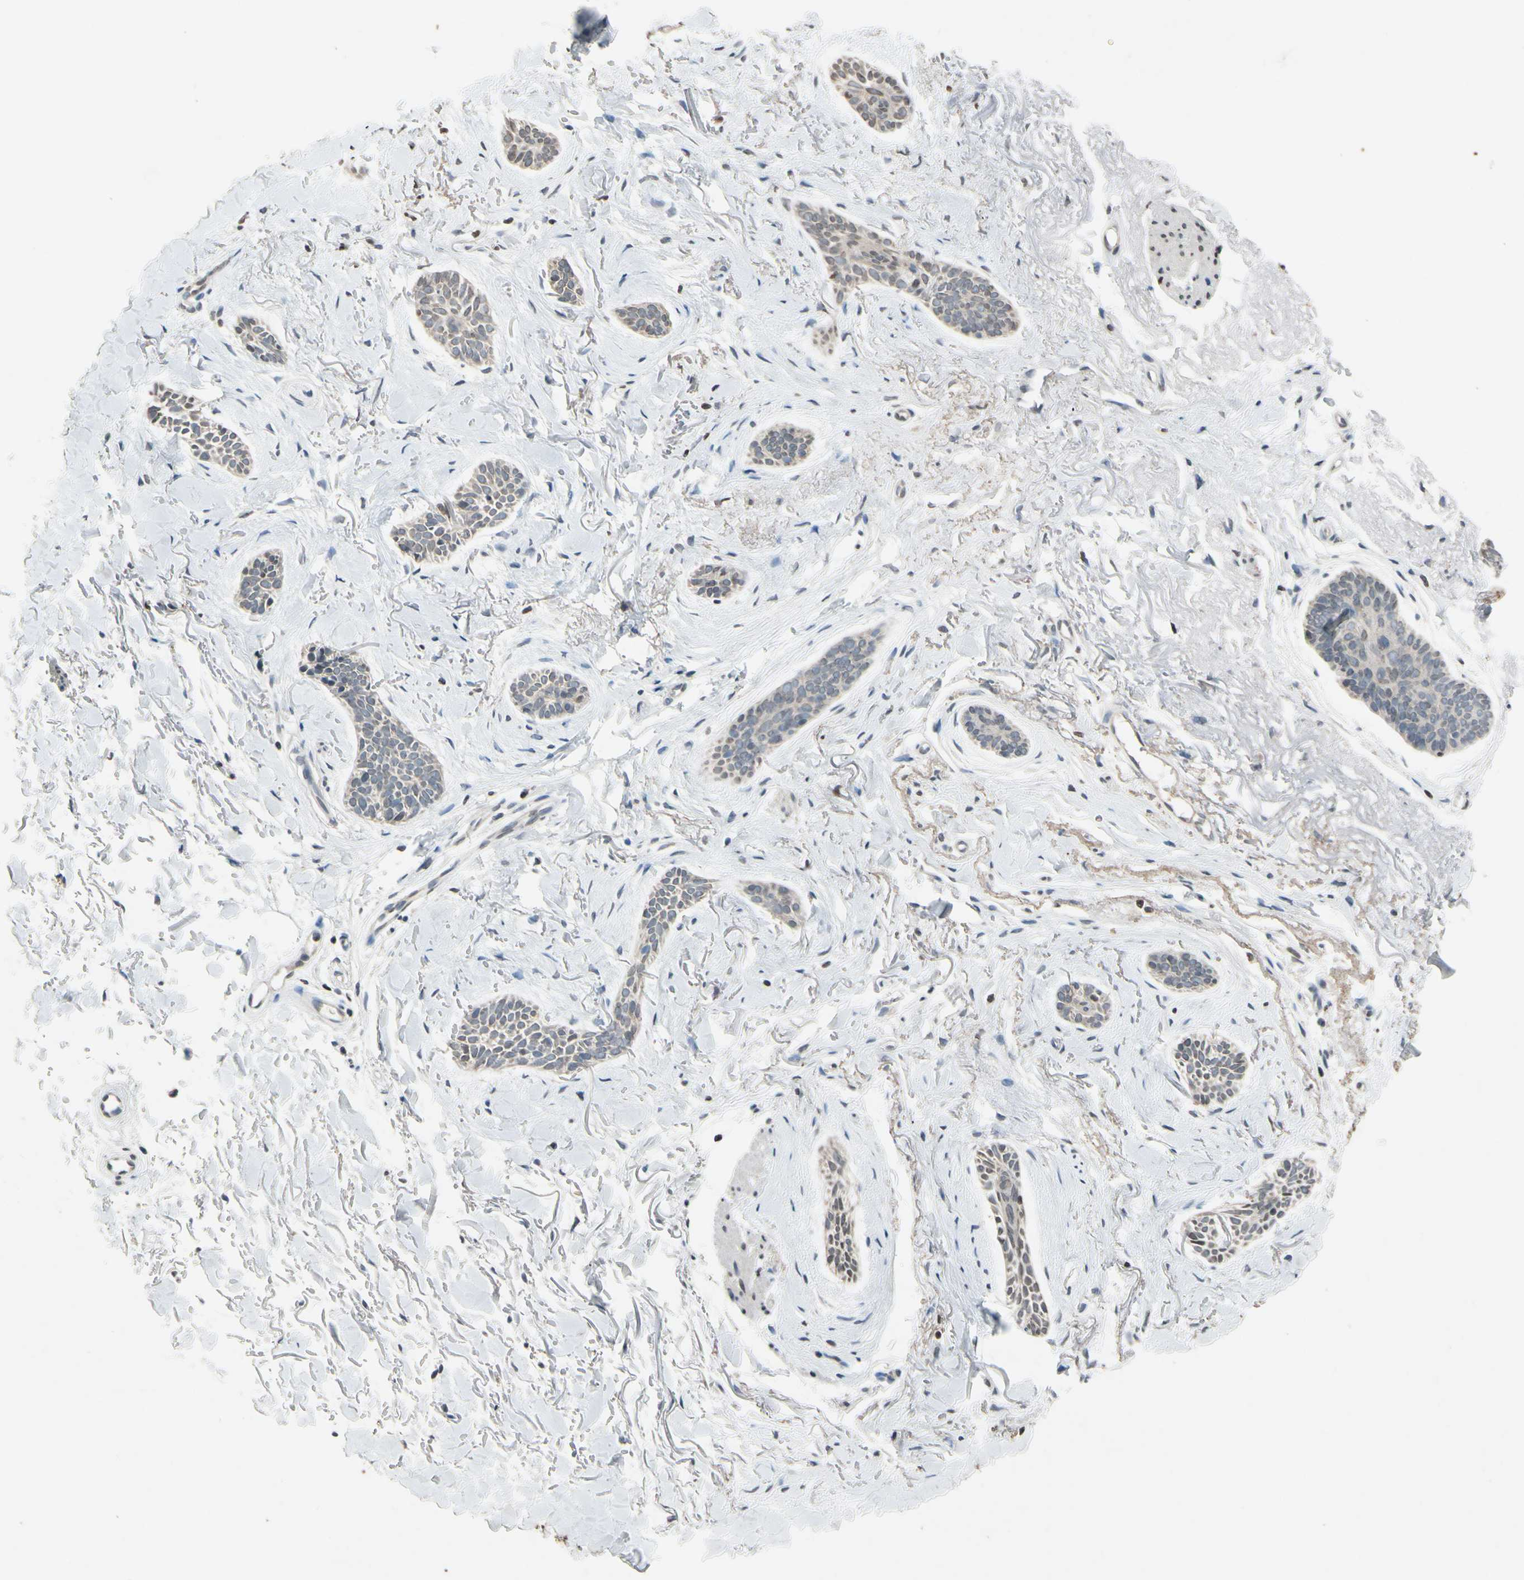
{"staining": {"intensity": "weak", "quantity": "25%-75%", "location": "cytoplasmic/membranous"}, "tissue": "skin cancer", "cell_type": "Tumor cells", "image_type": "cancer", "snomed": [{"axis": "morphology", "description": "Basal cell carcinoma"}, {"axis": "topography", "description": "Skin"}], "caption": "A brown stain labels weak cytoplasmic/membranous positivity of a protein in human skin basal cell carcinoma tumor cells. Nuclei are stained in blue.", "gene": "CLDN11", "patient": {"sex": "female", "age": 84}}